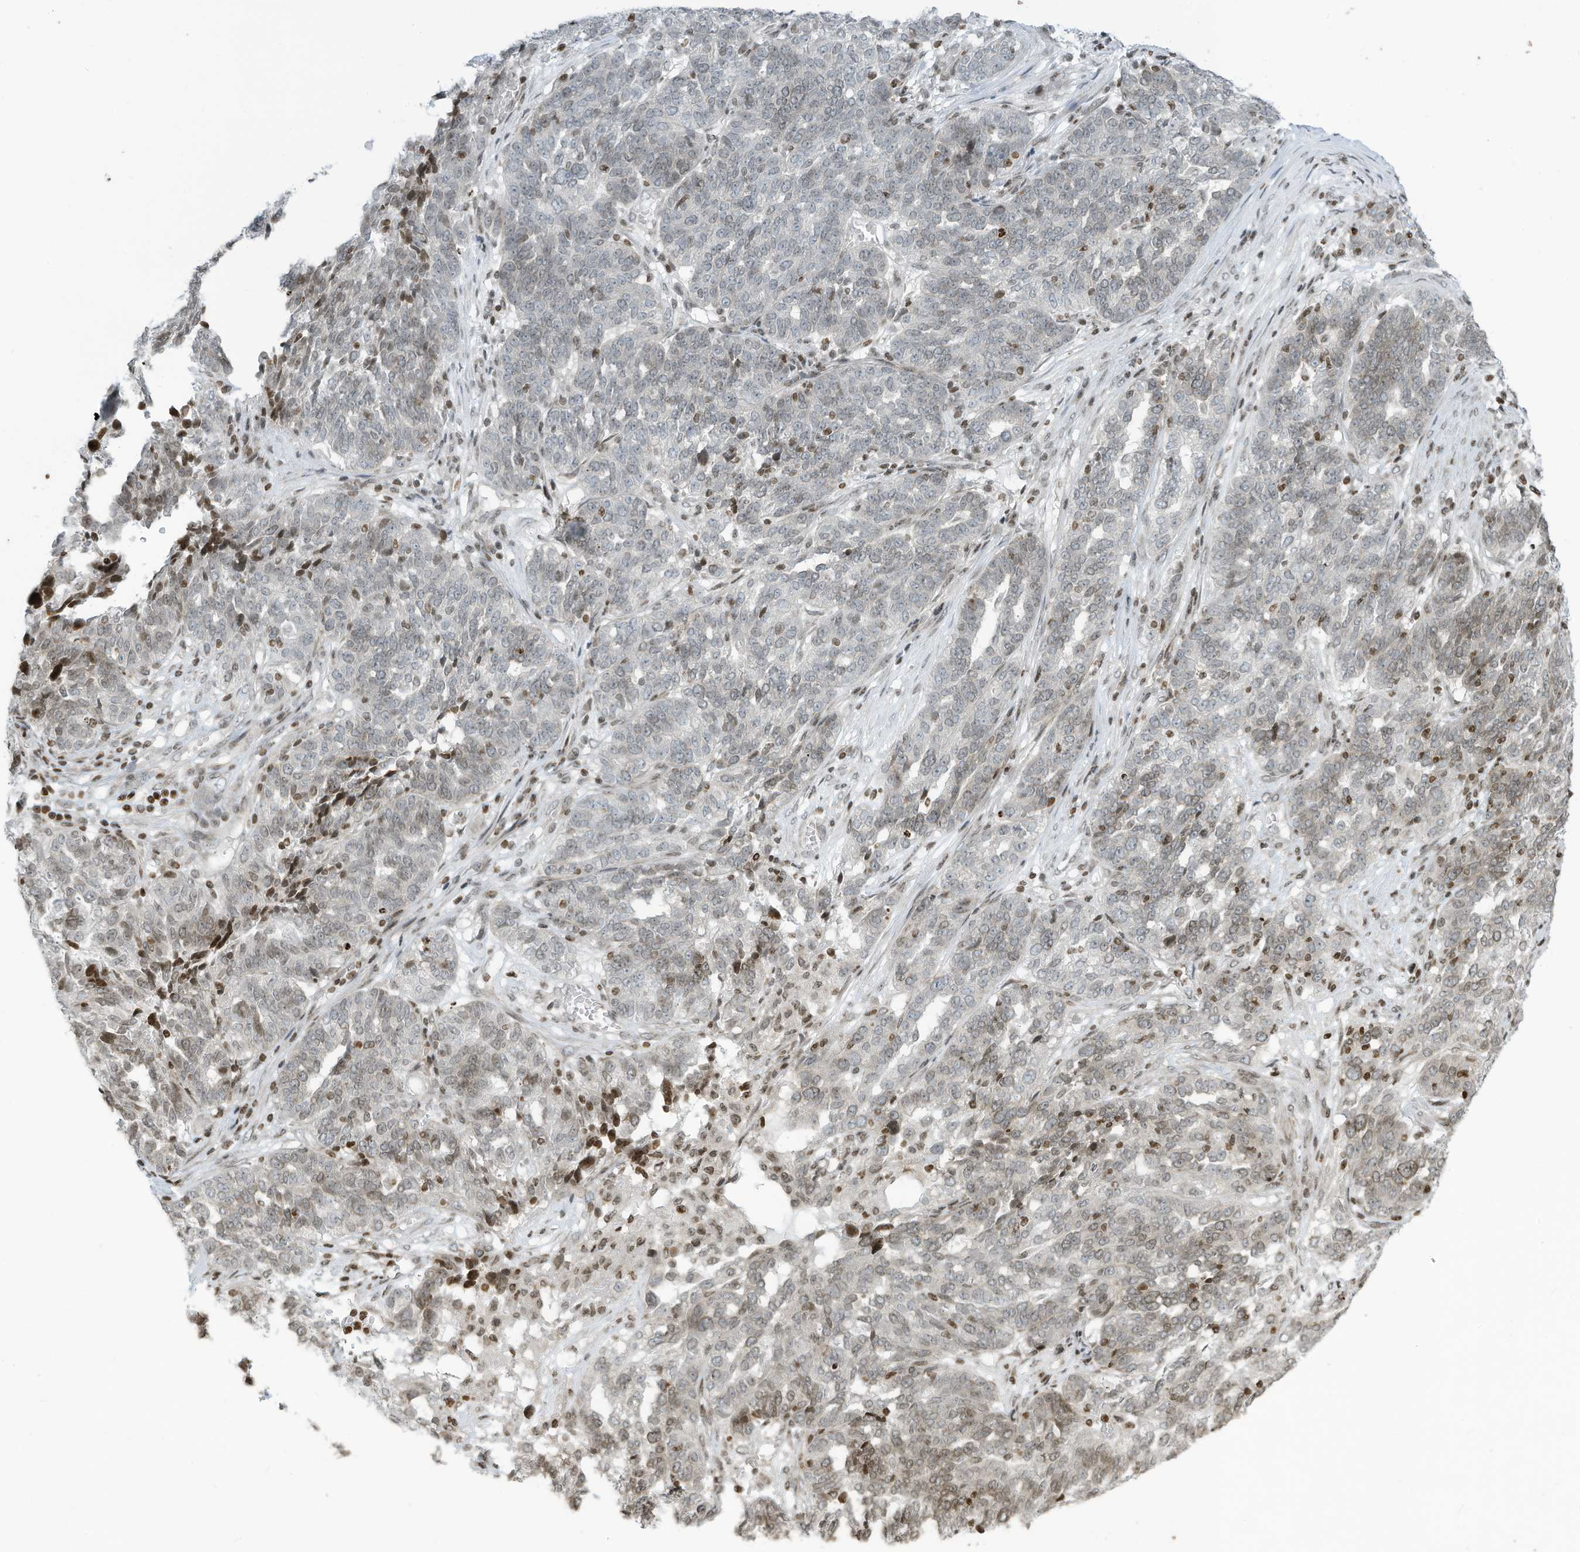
{"staining": {"intensity": "moderate", "quantity": "25%-75%", "location": "nuclear"}, "tissue": "ovarian cancer", "cell_type": "Tumor cells", "image_type": "cancer", "snomed": [{"axis": "morphology", "description": "Cystadenocarcinoma, serous, NOS"}, {"axis": "topography", "description": "Ovary"}], "caption": "A brown stain shows moderate nuclear positivity of a protein in ovarian cancer (serous cystadenocarcinoma) tumor cells.", "gene": "ADI1", "patient": {"sex": "female", "age": 59}}